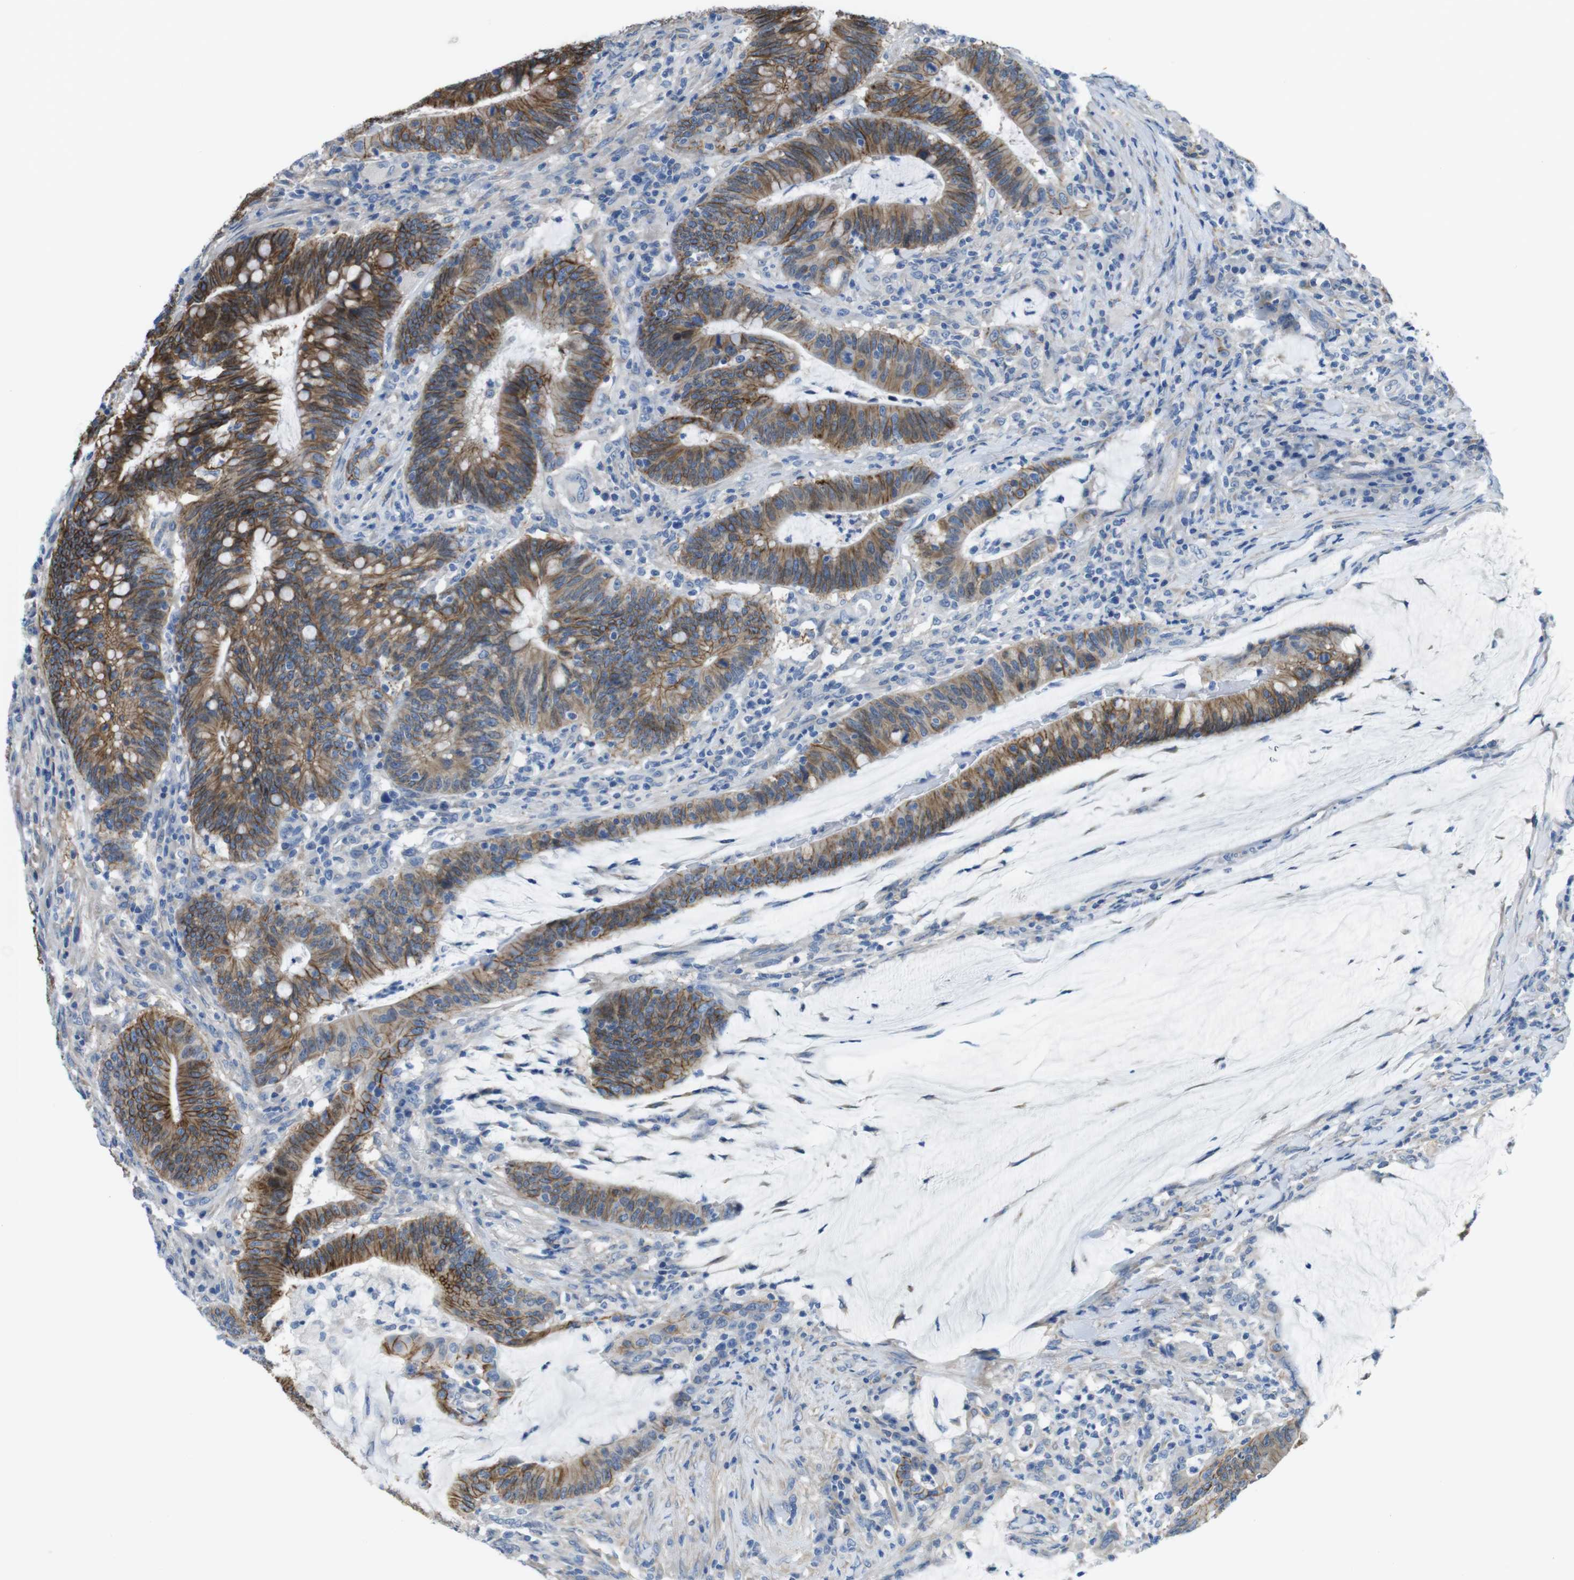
{"staining": {"intensity": "moderate", "quantity": ">75%", "location": "cytoplasmic/membranous"}, "tissue": "colorectal cancer", "cell_type": "Tumor cells", "image_type": "cancer", "snomed": [{"axis": "morphology", "description": "Normal tissue, NOS"}, {"axis": "morphology", "description": "Adenocarcinoma, NOS"}, {"axis": "topography", "description": "Colon"}], "caption": "Adenocarcinoma (colorectal) tissue shows moderate cytoplasmic/membranous expression in approximately >75% of tumor cells", "gene": "CDH8", "patient": {"sex": "female", "age": 66}}